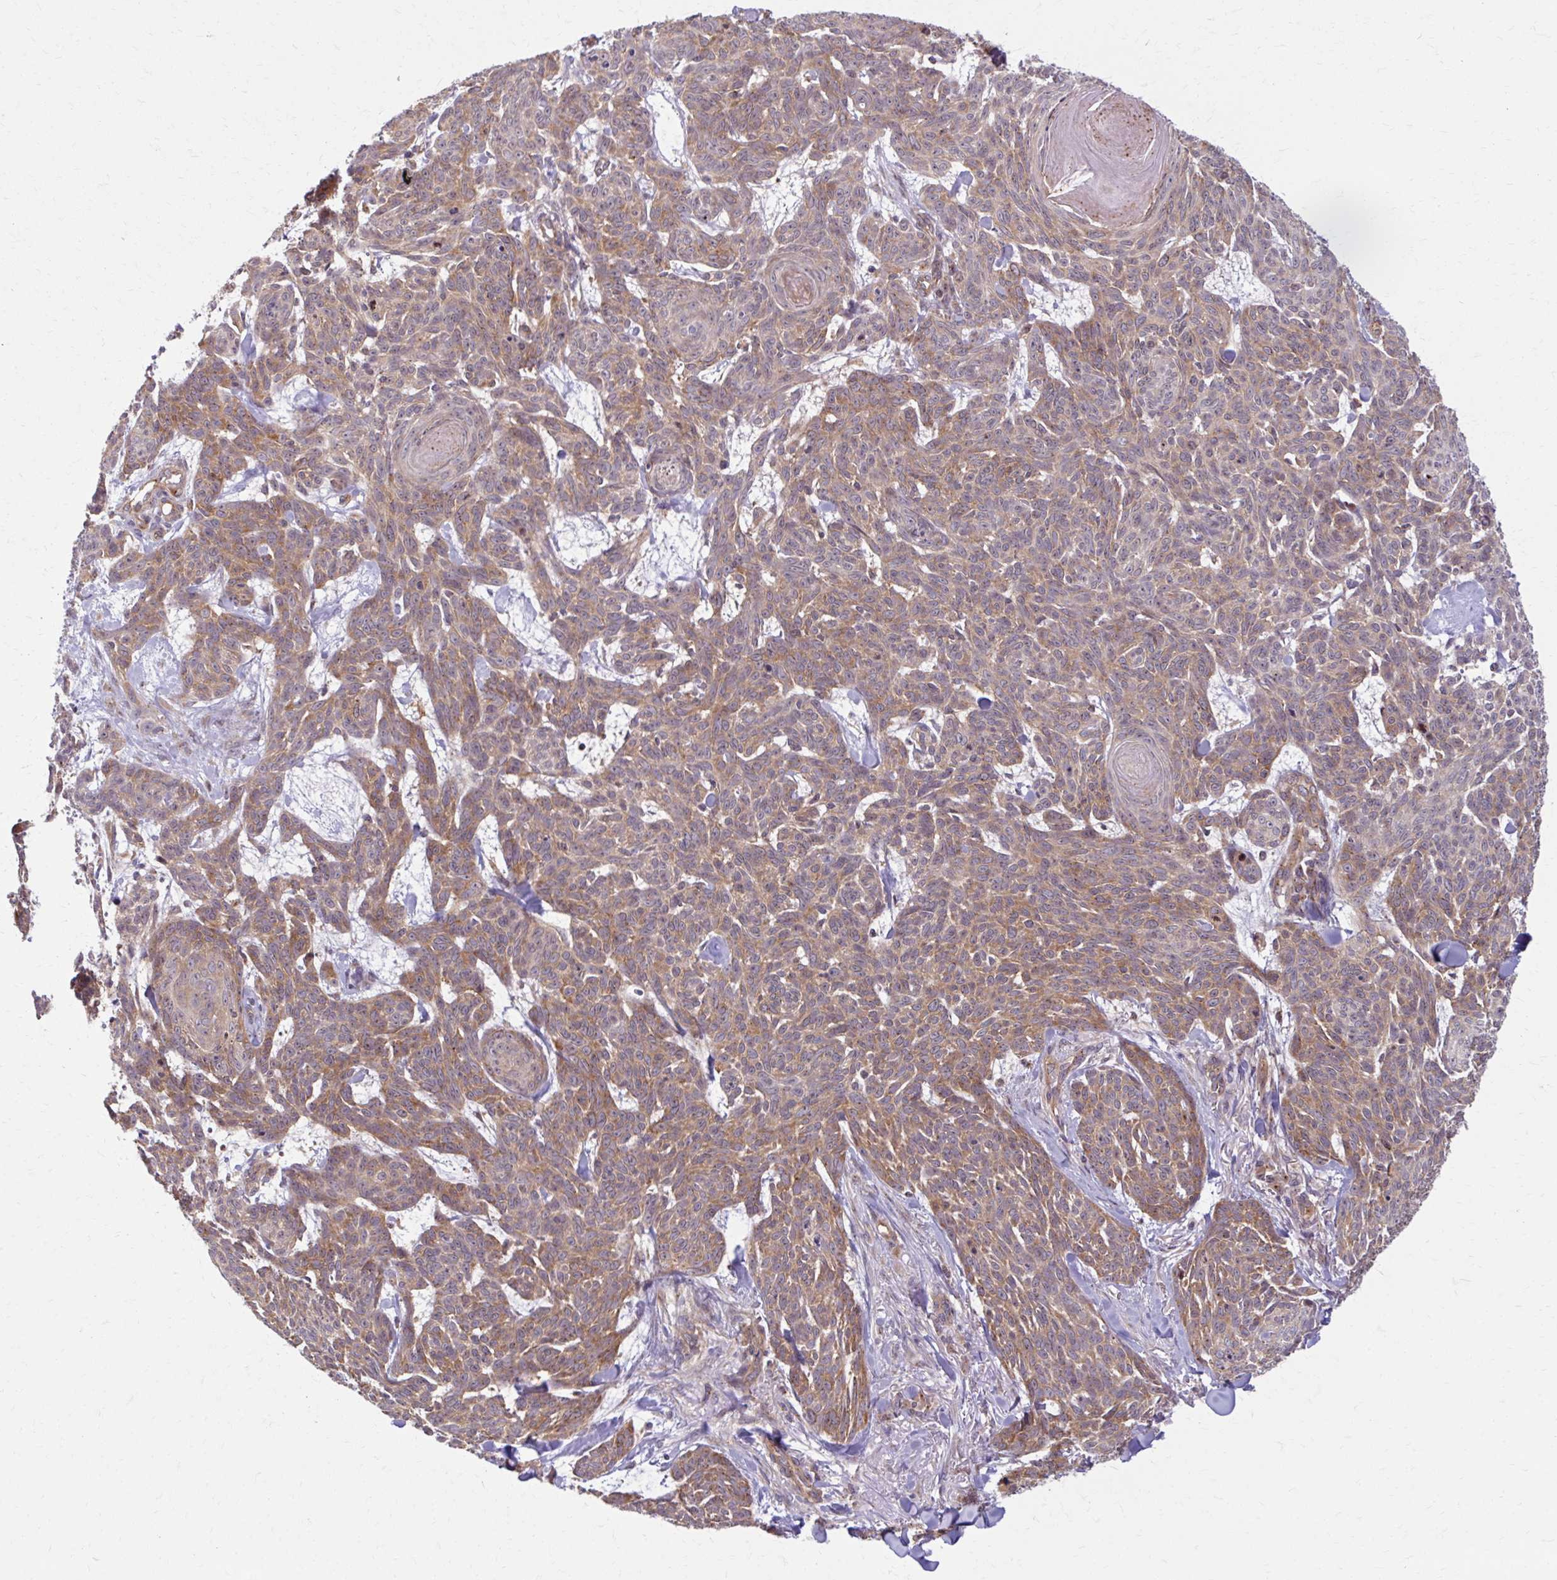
{"staining": {"intensity": "moderate", "quantity": ">75%", "location": "cytoplasmic/membranous"}, "tissue": "skin cancer", "cell_type": "Tumor cells", "image_type": "cancer", "snomed": [{"axis": "morphology", "description": "Basal cell carcinoma"}, {"axis": "topography", "description": "Skin"}], "caption": "Immunohistochemical staining of skin cancer shows medium levels of moderate cytoplasmic/membranous protein expression in approximately >75% of tumor cells. (DAB (3,3'-diaminobenzidine) IHC, brown staining for protein, blue staining for nuclei).", "gene": "MZT2B", "patient": {"sex": "female", "age": 93}}